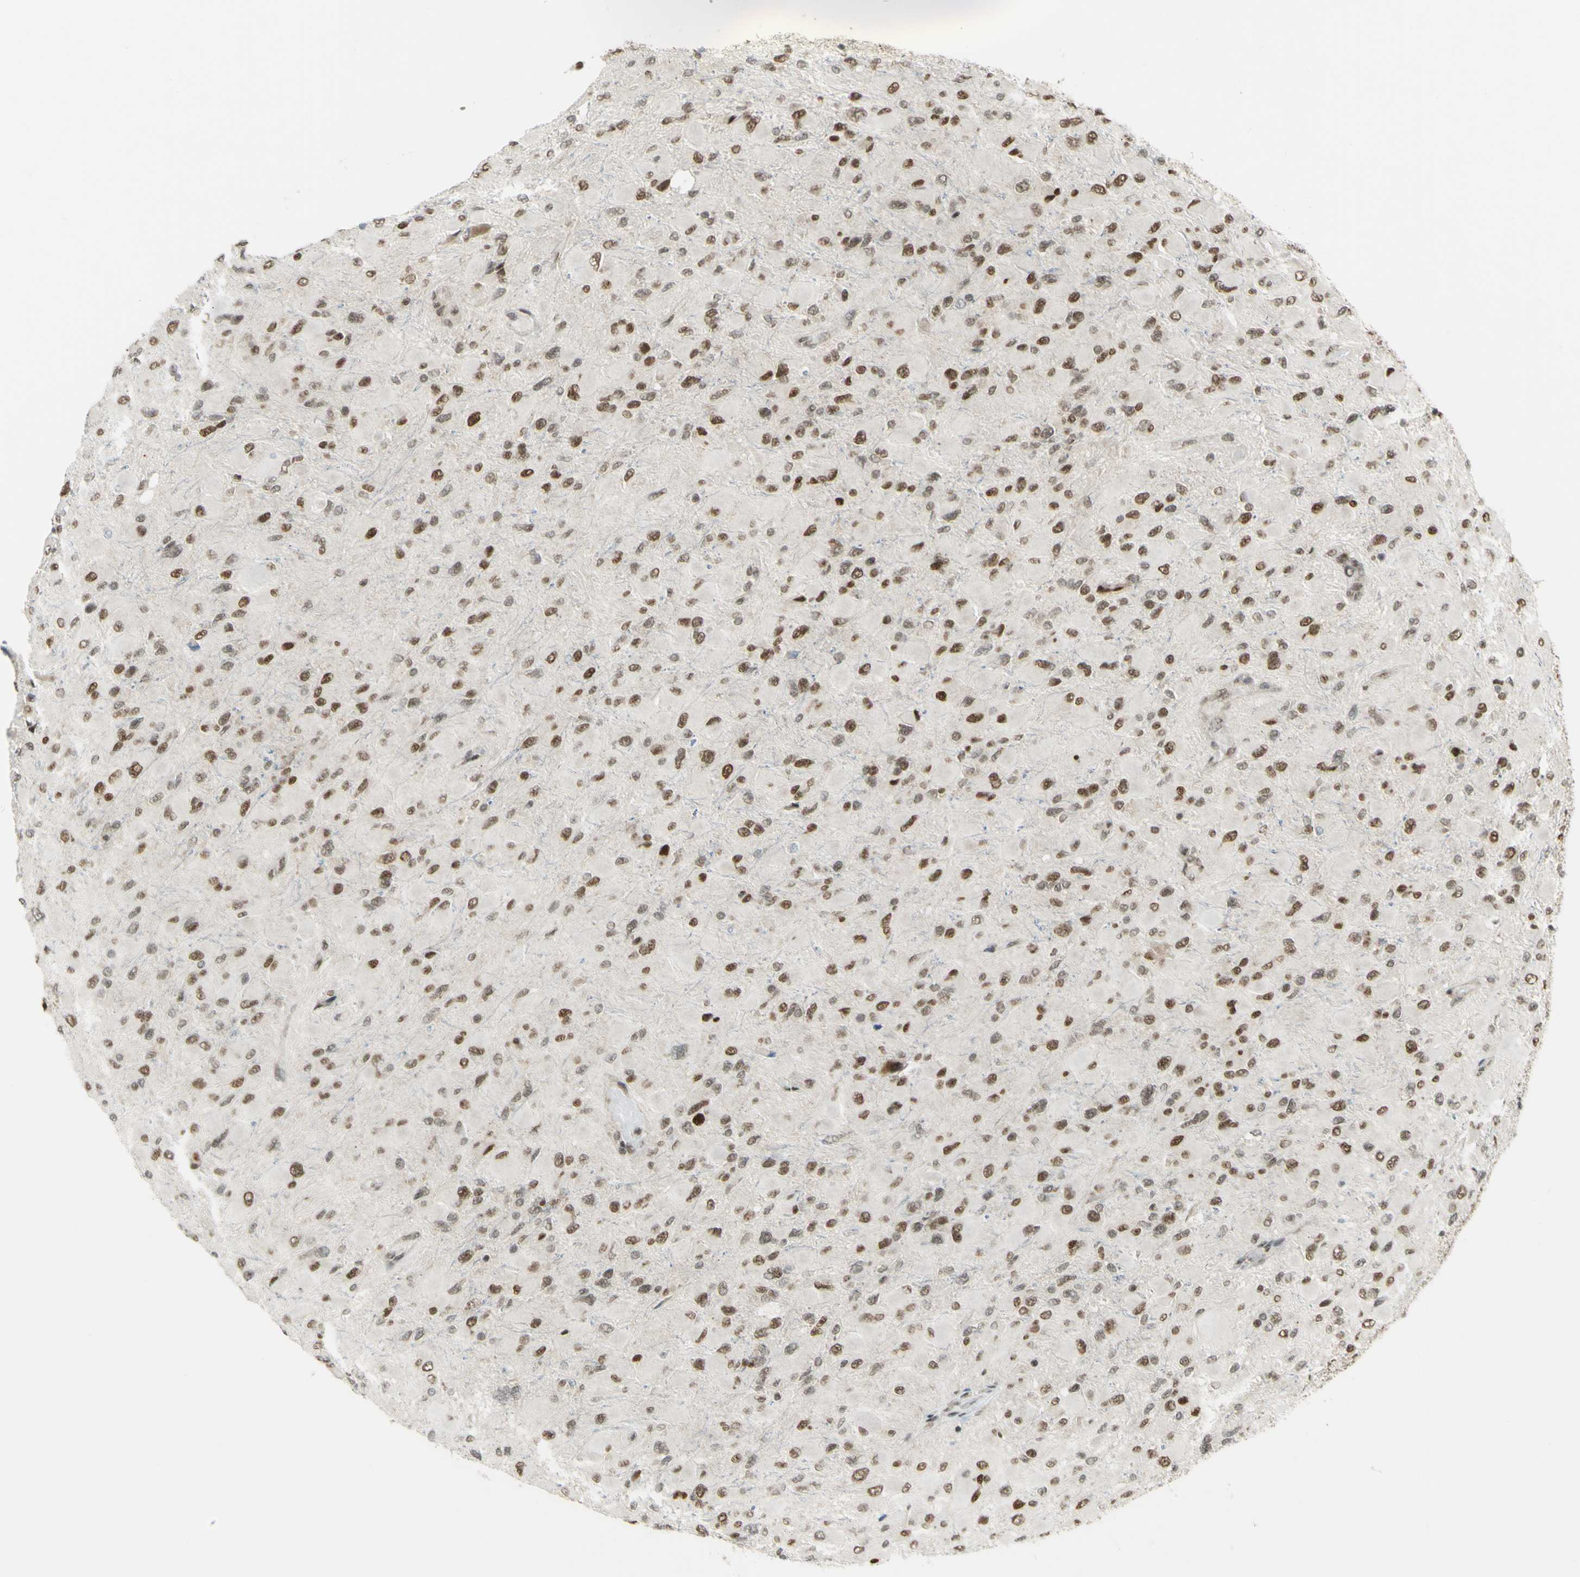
{"staining": {"intensity": "moderate", "quantity": ">75%", "location": "nuclear"}, "tissue": "glioma", "cell_type": "Tumor cells", "image_type": "cancer", "snomed": [{"axis": "morphology", "description": "Glioma, malignant, High grade"}, {"axis": "topography", "description": "Cerebral cortex"}], "caption": "A brown stain highlights moderate nuclear staining of a protein in human glioma tumor cells.", "gene": "ZMYM6", "patient": {"sex": "female", "age": 36}}